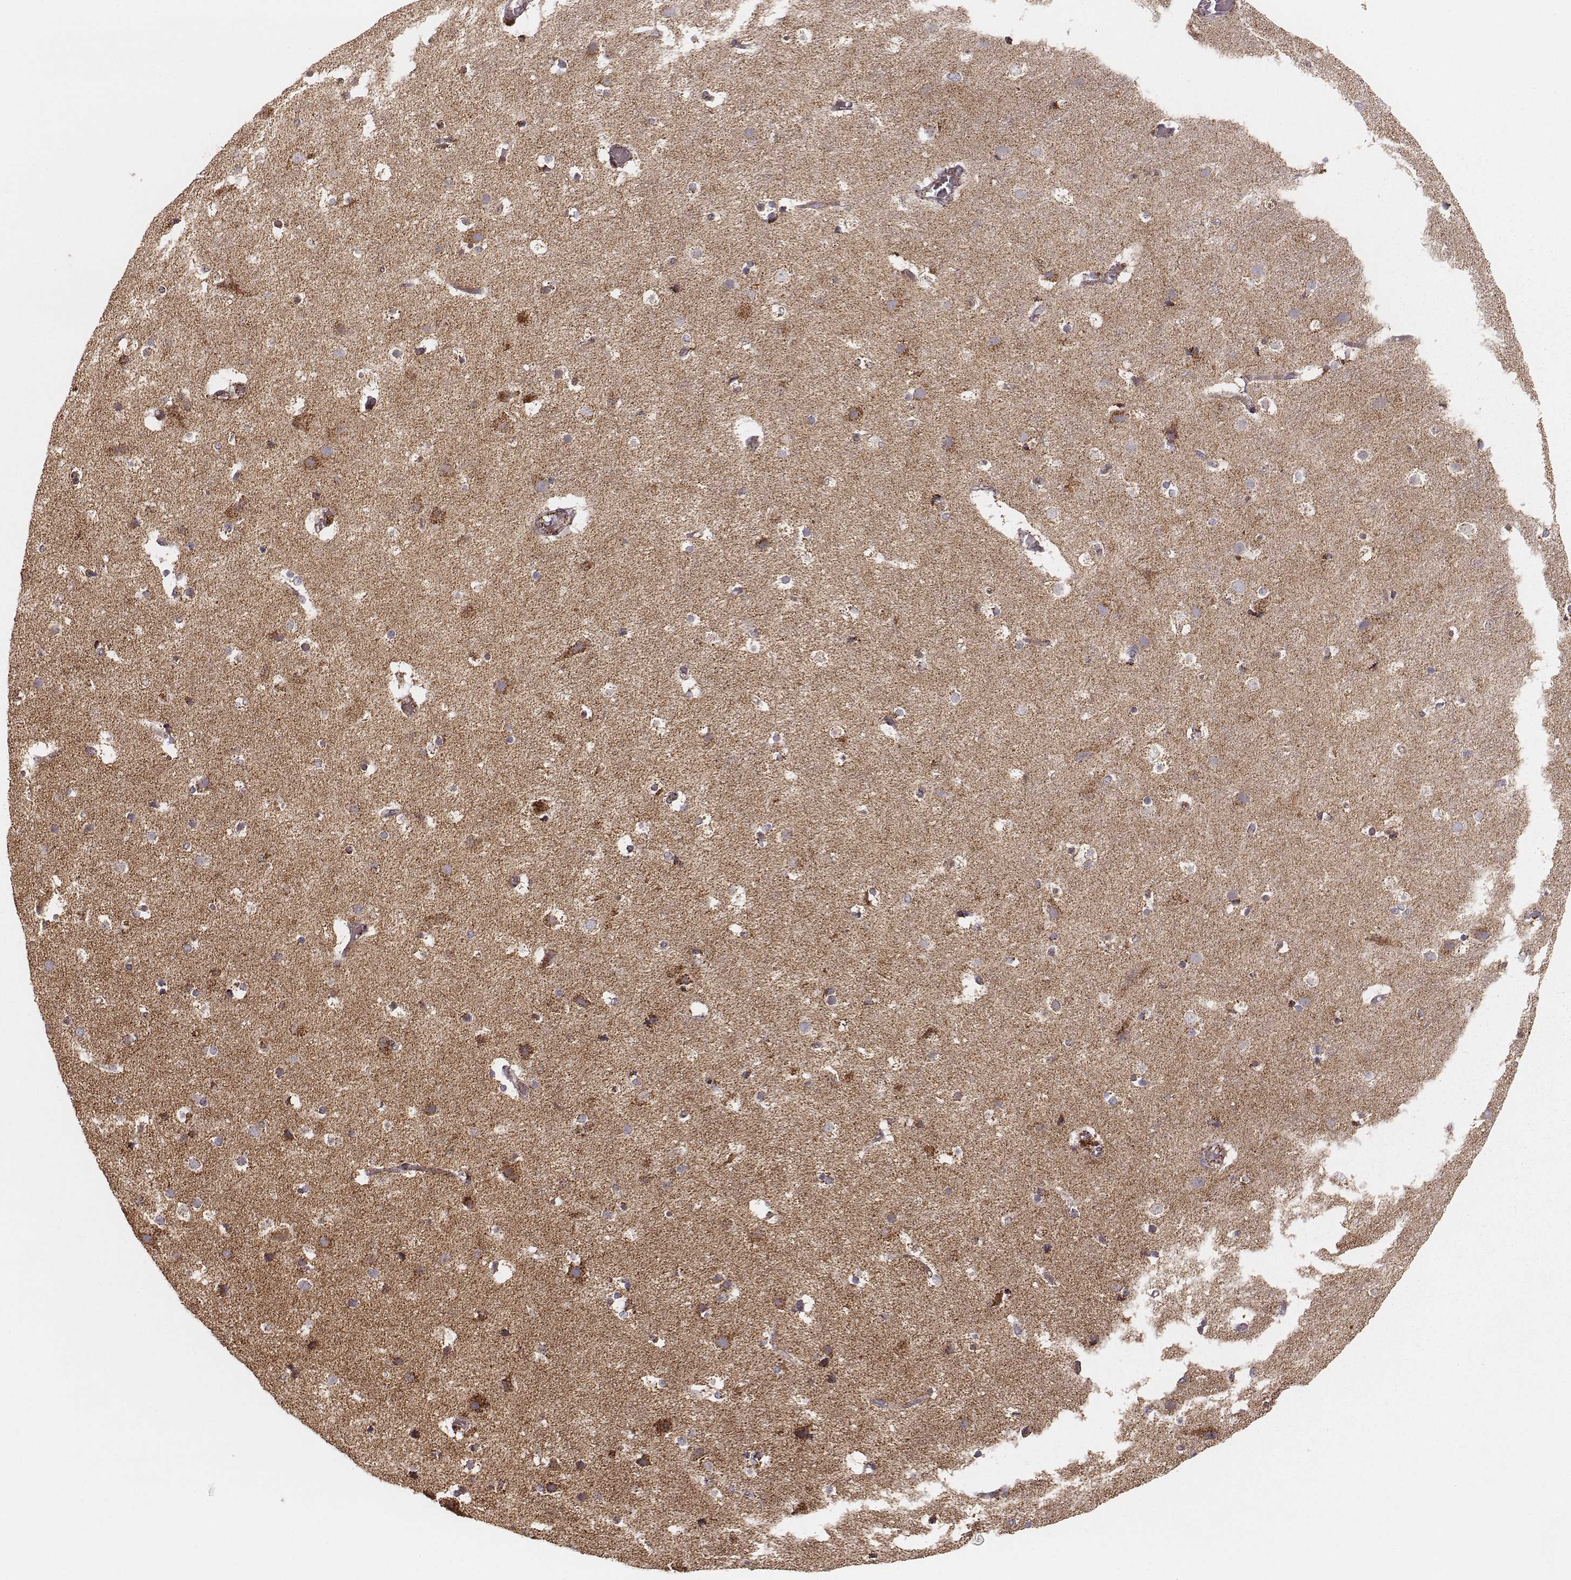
{"staining": {"intensity": "strong", "quantity": ">75%", "location": "cytoplasmic/membranous"}, "tissue": "cerebral cortex", "cell_type": "Endothelial cells", "image_type": "normal", "snomed": [{"axis": "morphology", "description": "Normal tissue, NOS"}, {"axis": "topography", "description": "Cerebral cortex"}], "caption": "The image demonstrates a brown stain indicating the presence of a protein in the cytoplasmic/membranous of endothelial cells in cerebral cortex. (Brightfield microscopy of DAB IHC at high magnification).", "gene": "TUFM", "patient": {"sex": "female", "age": 52}}